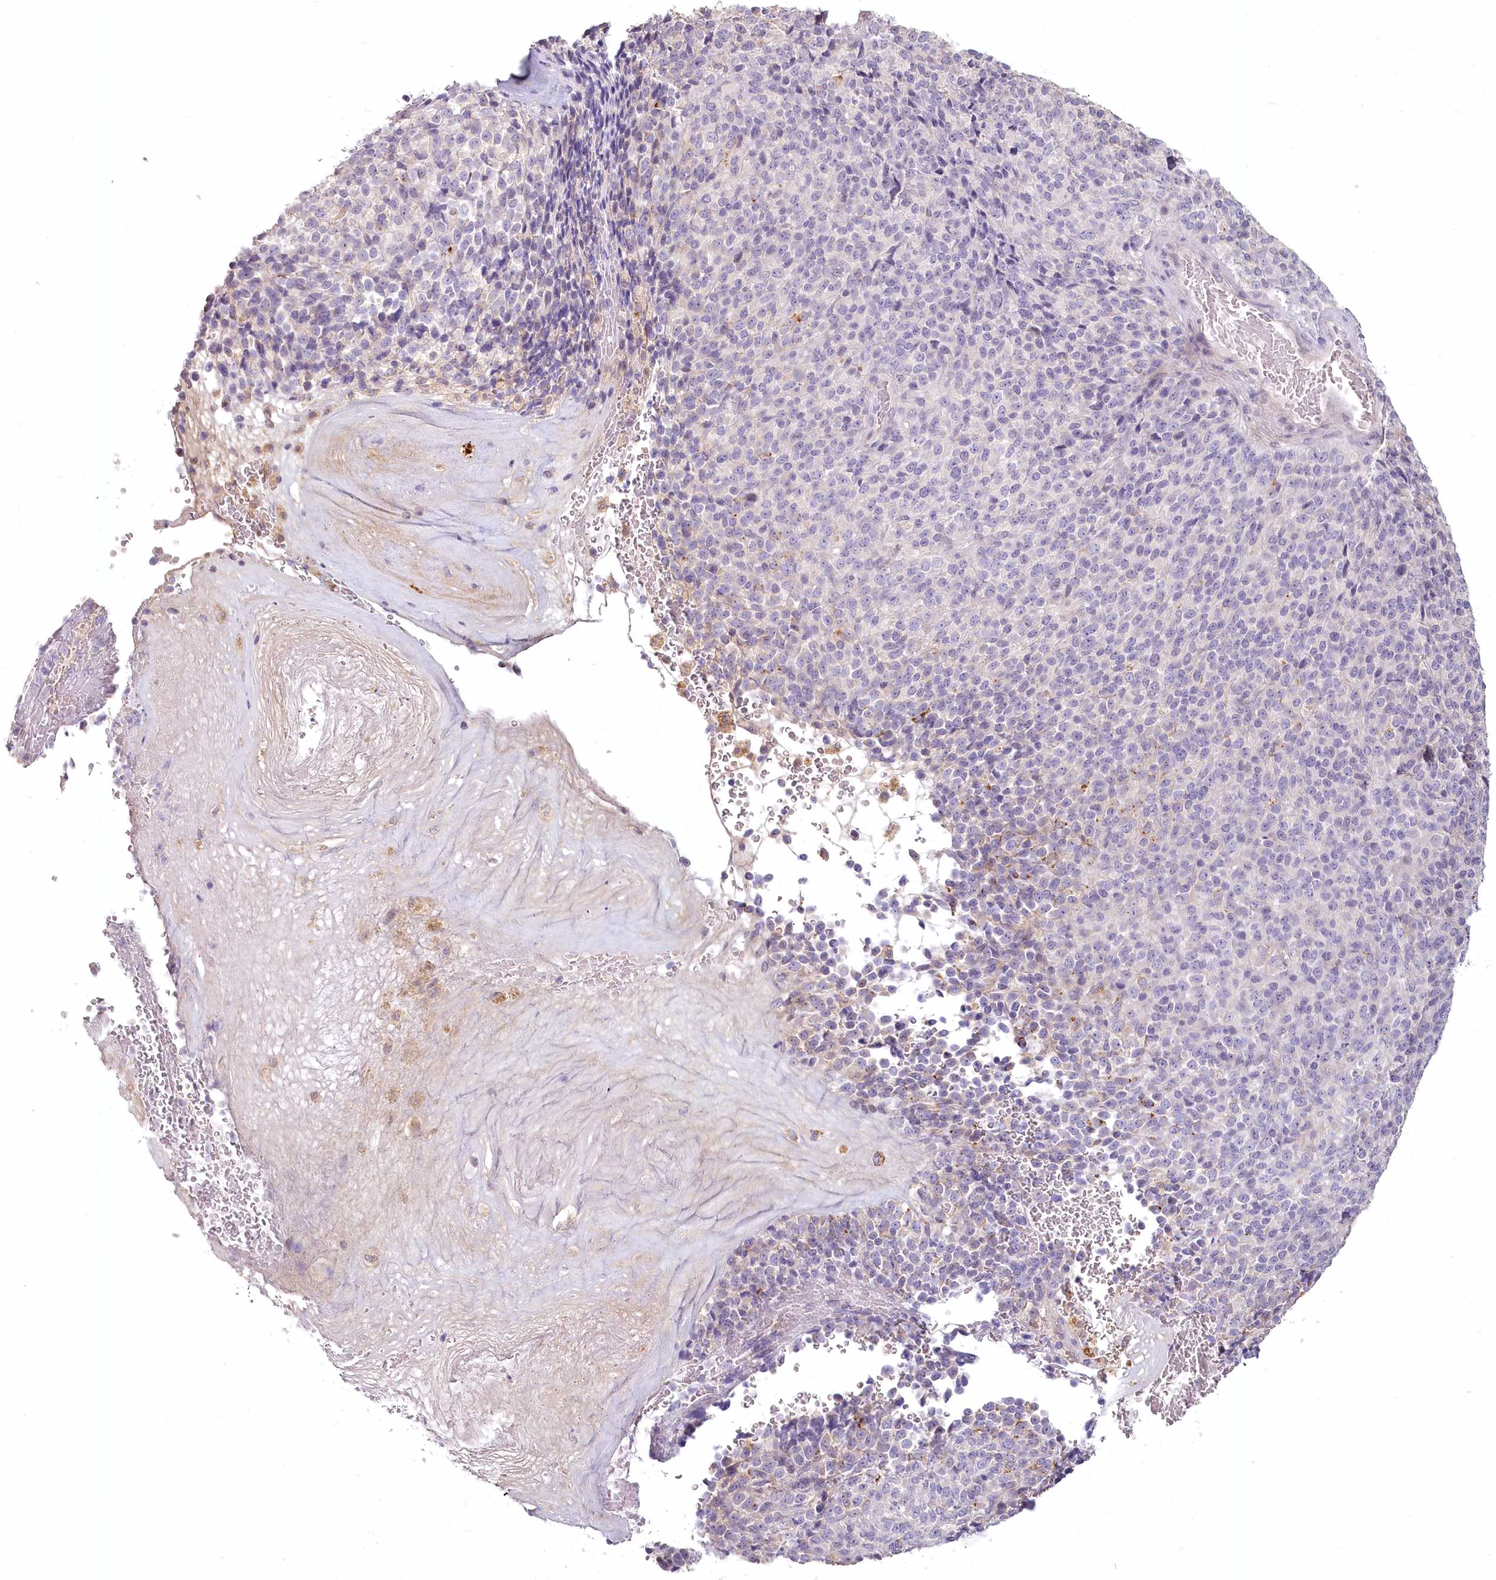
{"staining": {"intensity": "negative", "quantity": "none", "location": "none"}, "tissue": "melanoma", "cell_type": "Tumor cells", "image_type": "cancer", "snomed": [{"axis": "morphology", "description": "Malignant melanoma, Metastatic site"}, {"axis": "topography", "description": "Brain"}], "caption": "Tumor cells show no significant expression in malignant melanoma (metastatic site).", "gene": "USP11", "patient": {"sex": "female", "age": 56}}